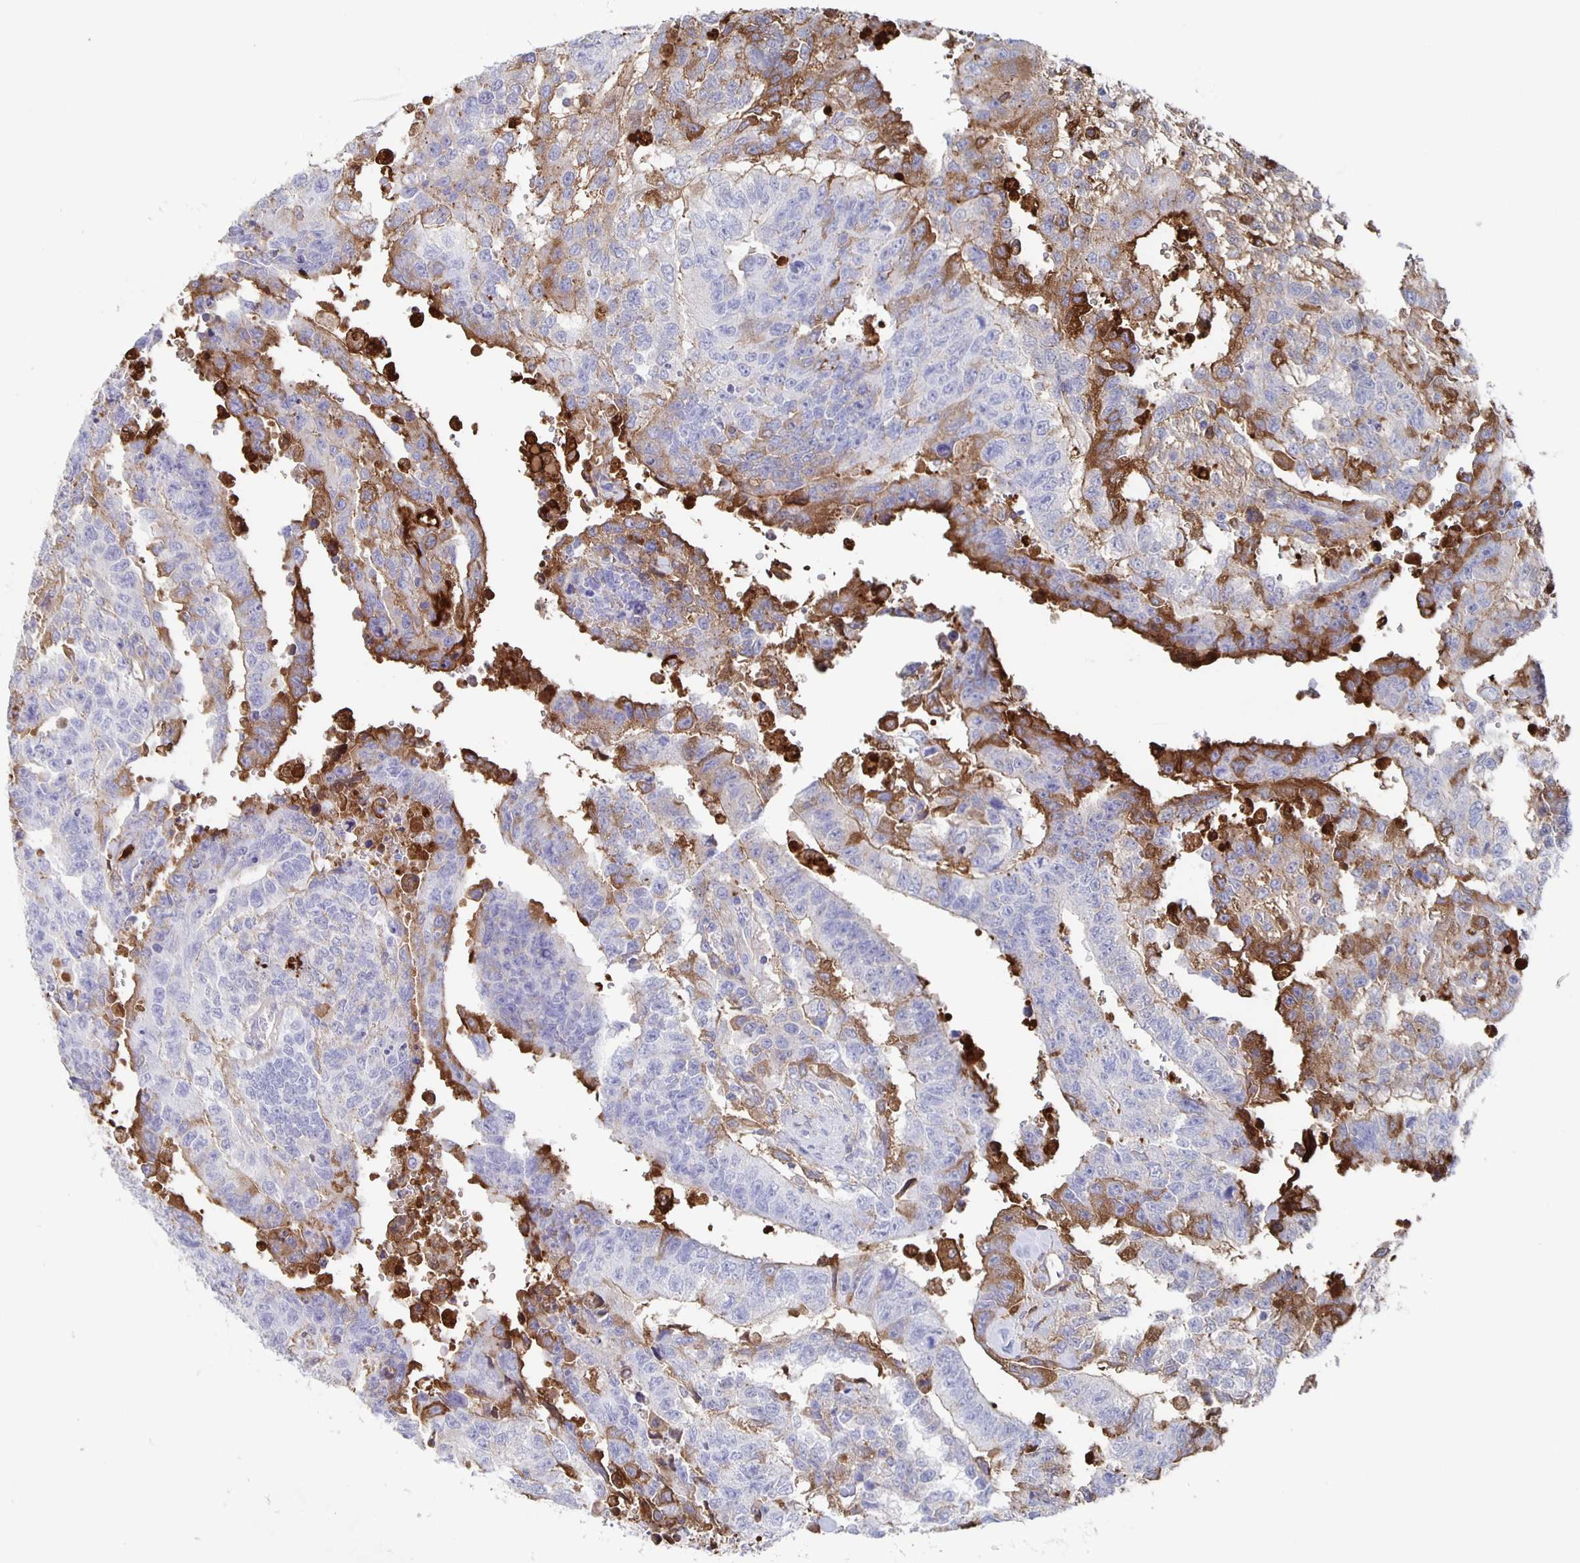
{"staining": {"intensity": "weak", "quantity": "<25%", "location": "cytoplasmic/membranous"}, "tissue": "testis cancer", "cell_type": "Tumor cells", "image_type": "cancer", "snomed": [{"axis": "morphology", "description": "Carcinoma, Embryonal, NOS"}, {"axis": "topography", "description": "Testis"}], "caption": "Protein analysis of testis embryonal carcinoma demonstrates no significant expression in tumor cells.", "gene": "FGA", "patient": {"sex": "male", "age": 24}}